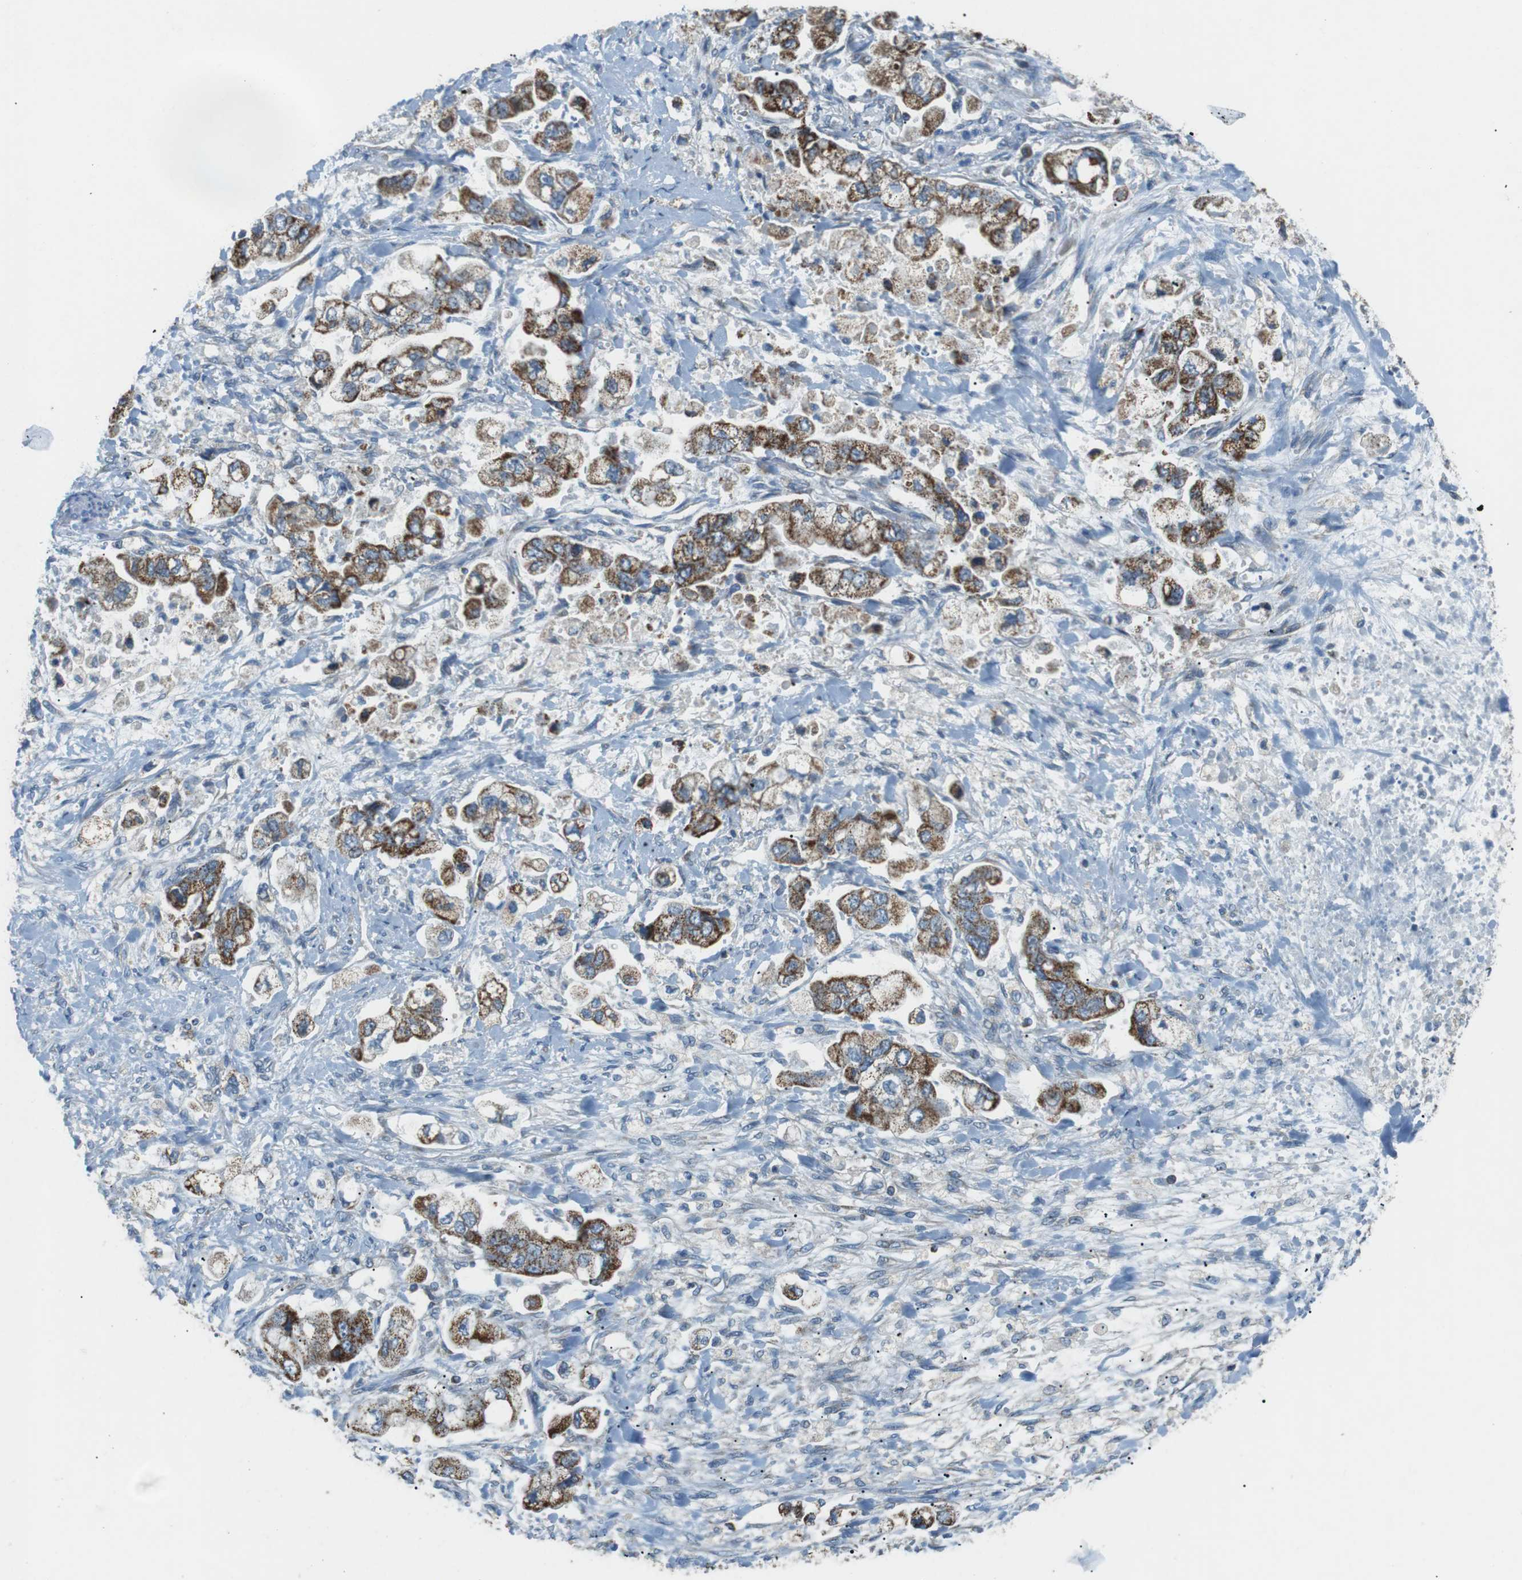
{"staining": {"intensity": "strong", "quantity": ">75%", "location": "cytoplasmic/membranous"}, "tissue": "stomach cancer", "cell_type": "Tumor cells", "image_type": "cancer", "snomed": [{"axis": "morphology", "description": "Normal tissue, NOS"}, {"axis": "morphology", "description": "Adenocarcinoma, NOS"}, {"axis": "topography", "description": "Stomach"}], "caption": "A brown stain shows strong cytoplasmic/membranous positivity of a protein in human stomach cancer (adenocarcinoma) tumor cells. (DAB IHC, brown staining for protein, blue staining for nuclei).", "gene": "BACE1", "patient": {"sex": "male", "age": 62}}